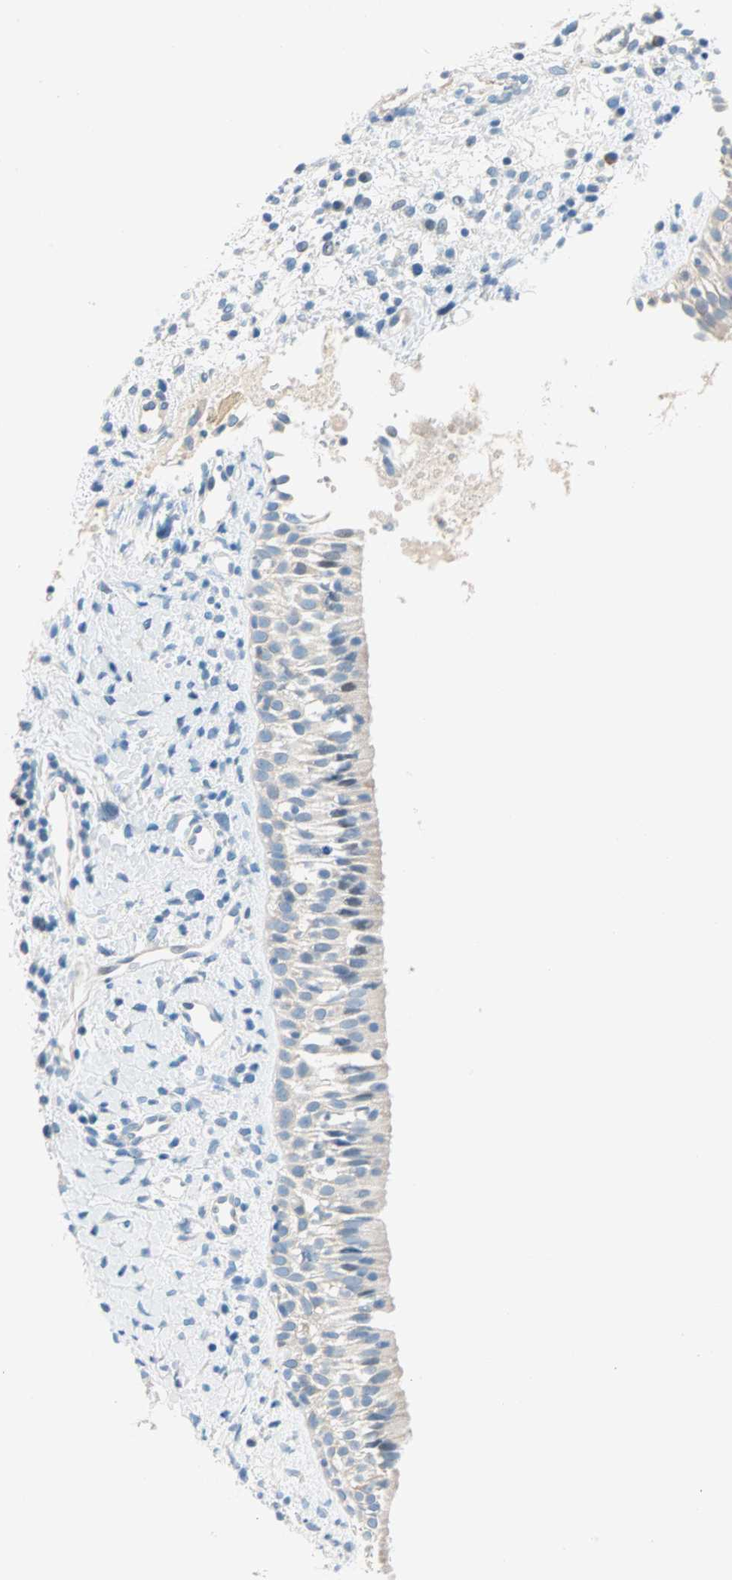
{"staining": {"intensity": "negative", "quantity": "none", "location": "none"}, "tissue": "nasopharynx", "cell_type": "Respiratory epithelial cells", "image_type": "normal", "snomed": [{"axis": "morphology", "description": "Normal tissue, NOS"}, {"axis": "topography", "description": "Nasopharynx"}], "caption": "High power microscopy image of an immunohistochemistry image of normal nasopharynx, revealing no significant positivity in respiratory epithelial cells.", "gene": "TMEM163", "patient": {"sex": "male", "age": 22}}